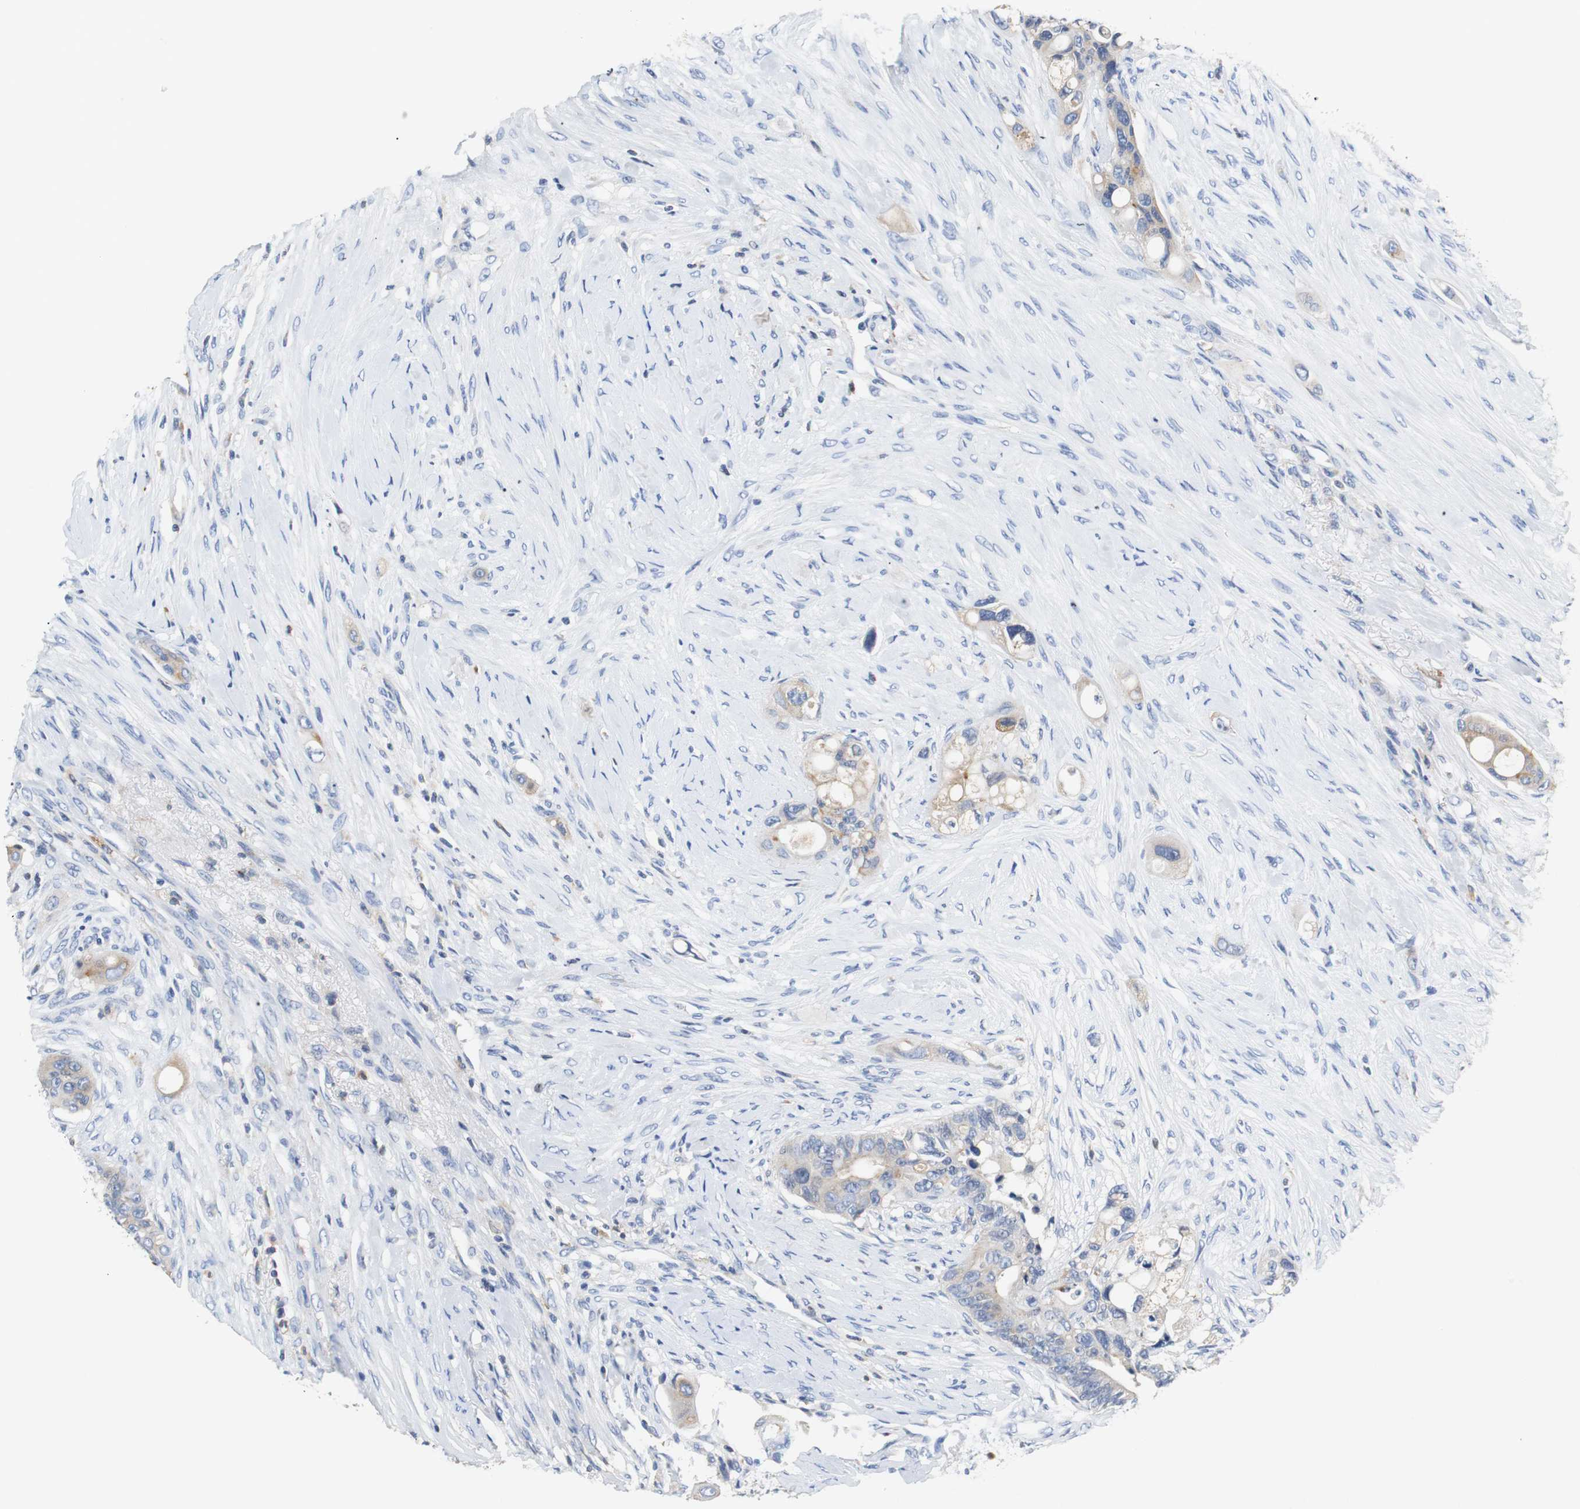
{"staining": {"intensity": "moderate", "quantity": "25%-75%", "location": "cytoplasmic/membranous"}, "tissue": "colorectal cancer", "cell_type": "Tumor cells", "image_type": "cancer", "snomed": [{"axis": "morphology", "description": "Adenocarcinoma, NOS"}, {"axis": "topography", "description": "Colon"}], "caption": "A histopathology image showing moderate cytoplasmic/membranous expression in approximately 25%-75% of tumor cells in colorectal adenocarcinoma, as visualized by brown immunohistochemical staining.", "gene": "VAMP8", "patient": {"sex": "female", "age": 57}}